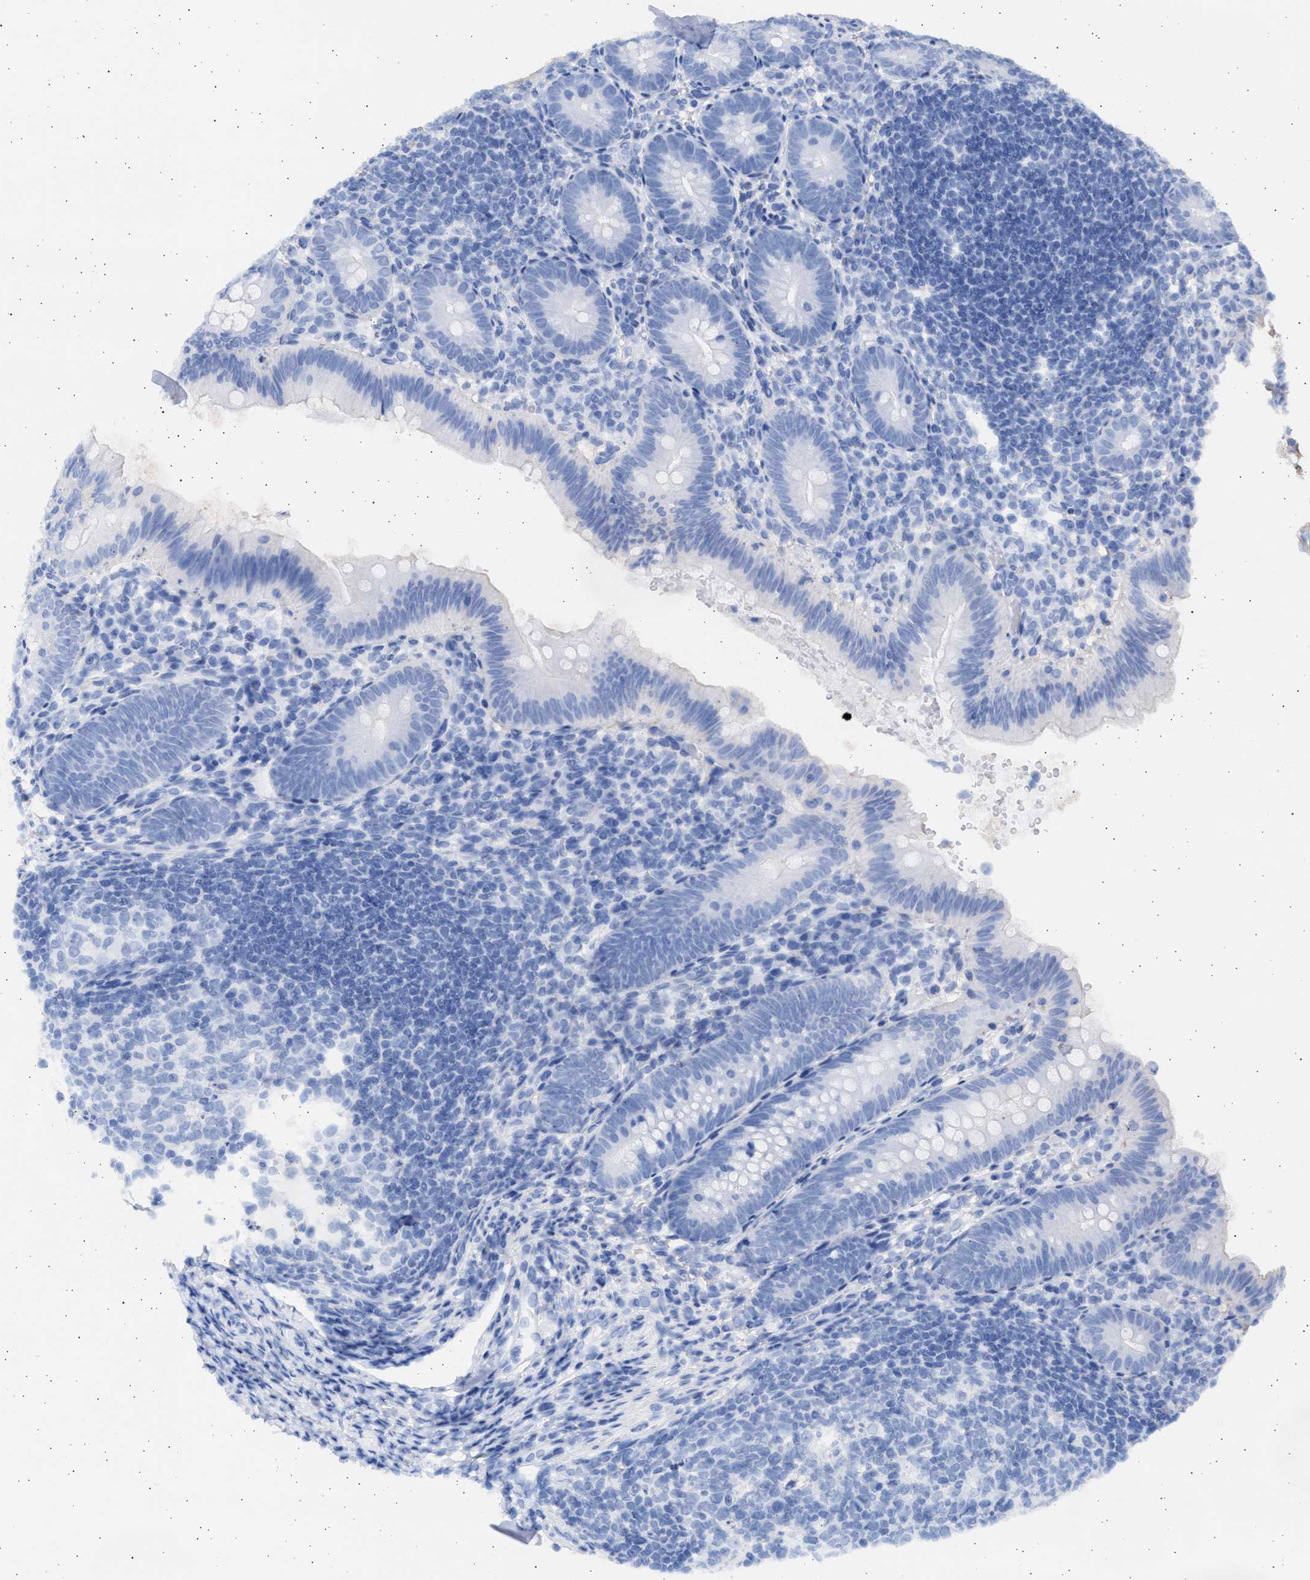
{"staining": {"intensity": "negative", "quantity": "none", "location": "none"}, "tissue": "appendix", "cell_type": "Glandular cells", "image_type": "normal", "snomed": [{"axis": "morphology", "description": "Normal tissue, NOS"}, {"axis": "topography", "description": "Appendix"}], "caption": "IHC histopathology image of normal appendix stained for a protein (brown), which exhibits no expression in glandular cells. (DAB immunohistochemistry (IHC), high magnification).", "gene": "ALDOC", "patient": {"sex": "male", "age": 1}}